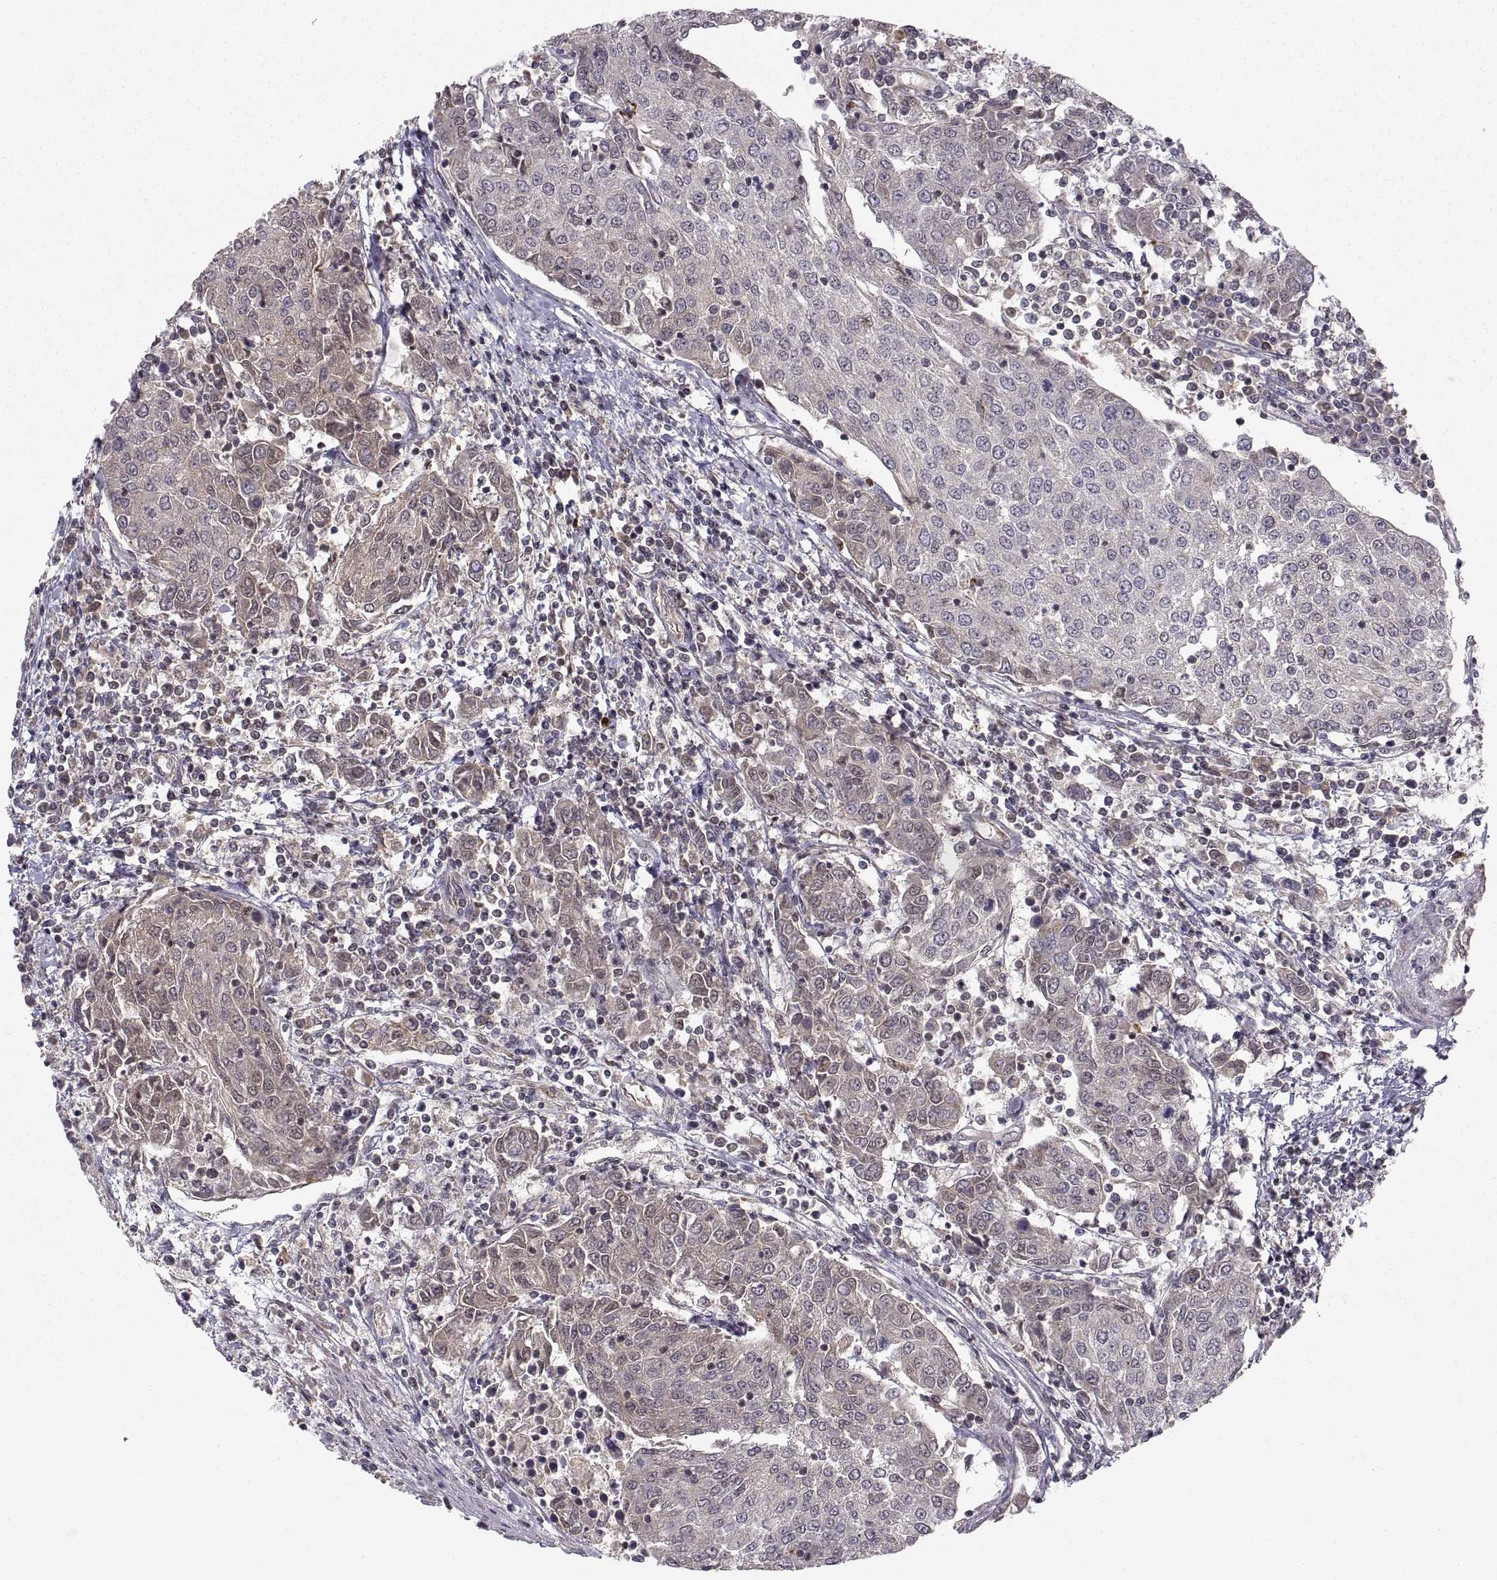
{"staining": {"intensity": "weak", "quantity": "<25%", "location": "cytoplasmic/membranous"}, "tissue": "urothelial cancer", "cell_type": "Tumor cells", "image_type": "cancer", "snomed": [{"axis": "morphology", "description": "Urothelial carcinoma, High grade"}, {"axis": "topography", "description": "Urinary bladder"}], "caption": "Immunohistochemistry (IHC) photomicrograph of neoplastic tissue: human urothelial cancer stained with DAB (3,3'-diaminobenzidine) exhibits no significant protein positivity in tumor cells.", "gene": "ABL2", "patient": {"sex": "female", "age": 85}}